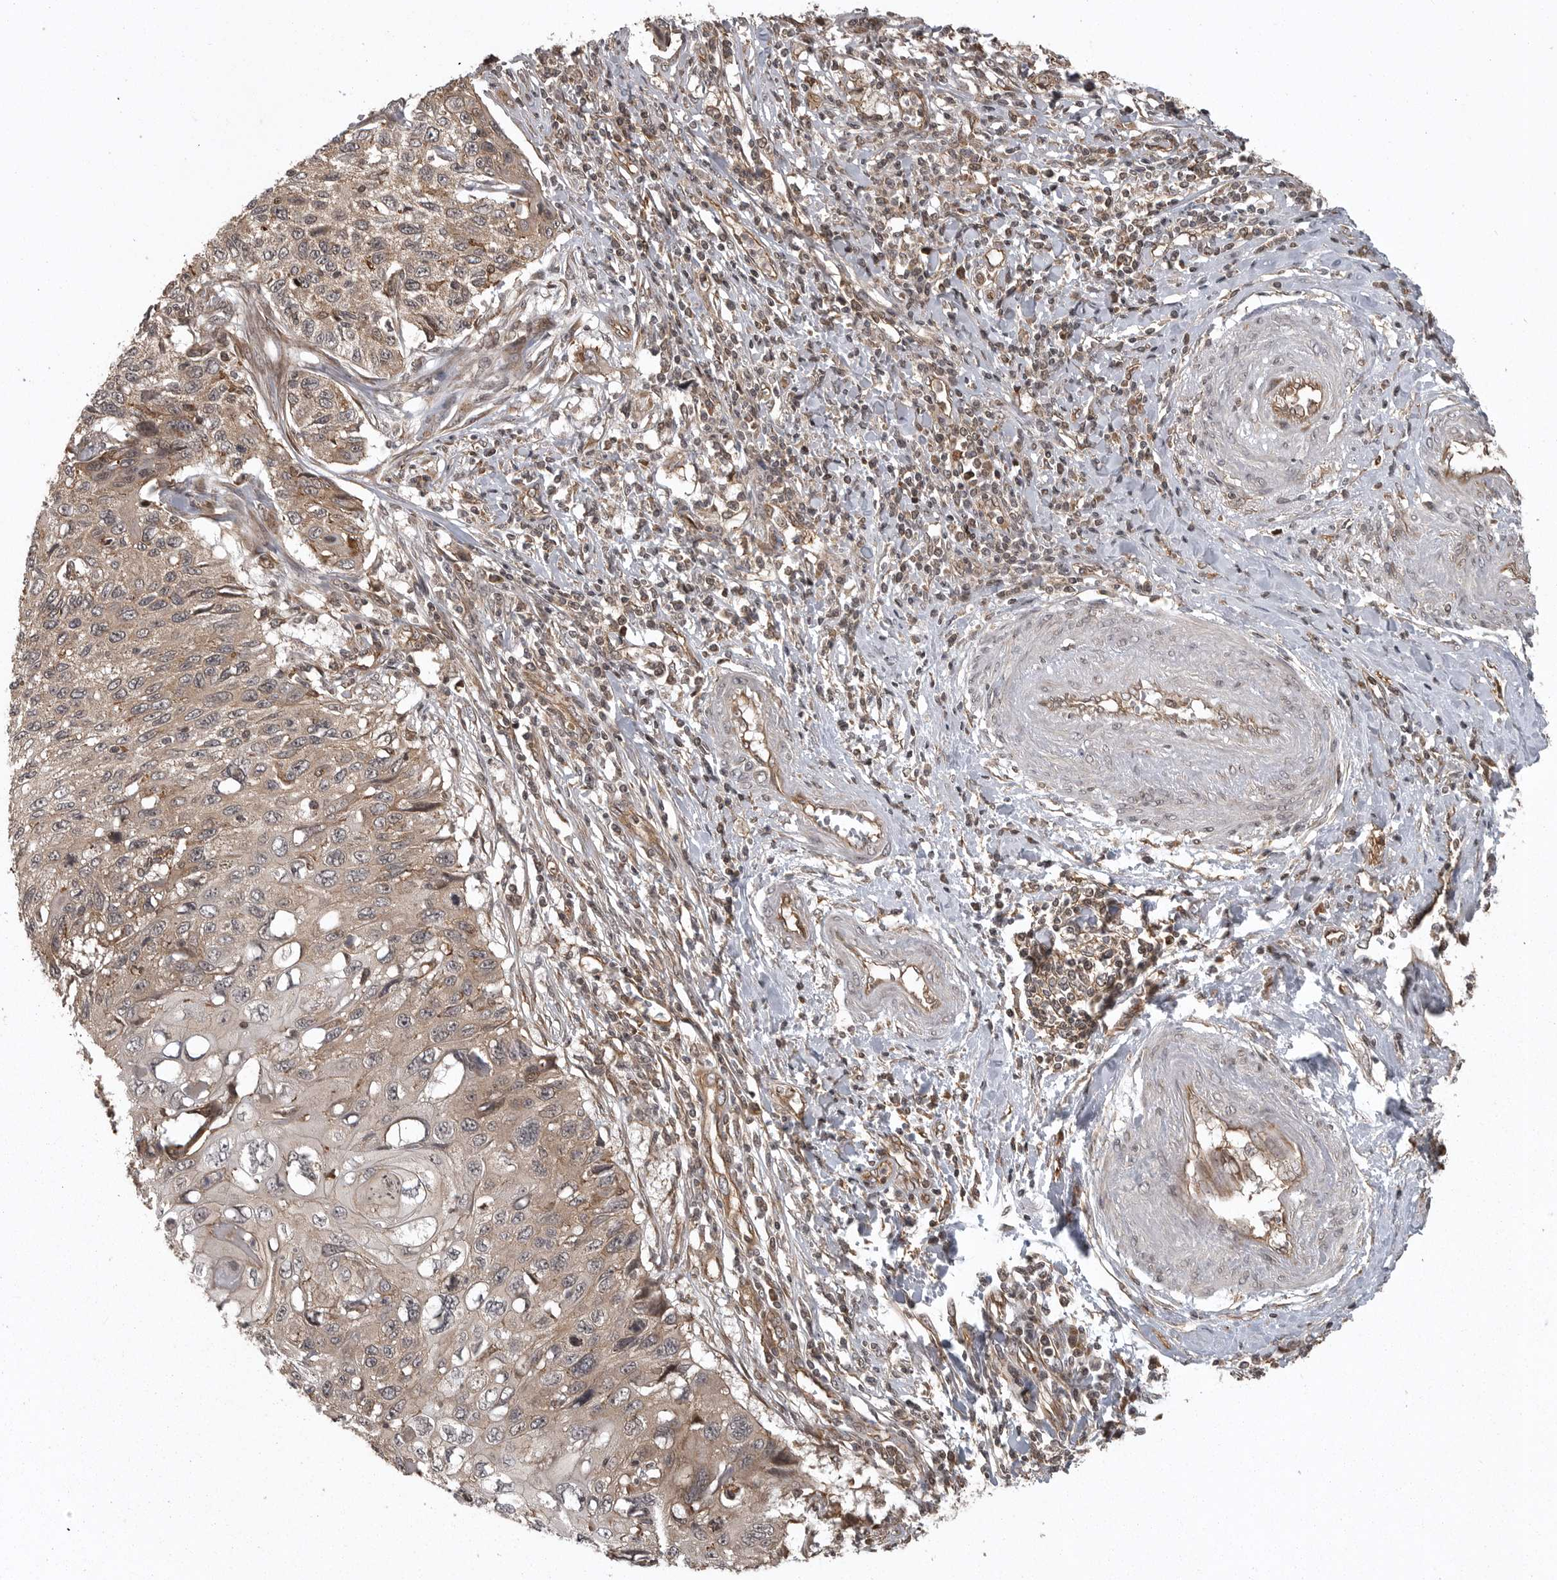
{"staining": {"intensity": "weak", "quantity": ">75%", "location": "cytoplasmic/membranous"}, "tissue": "cervical cancer", "cell_type": "Tumor cells", "image_type": "cancer", "snomed": [{"axis": "morphology", "description": "Squamous cell carcinoma, NOS"}, {"axis": "topography", "description": "Cervix"}], "caption": "Cervical cancer stained for a protein (brown) reveals weak cytoplasmic/membranous positive expression in about >75% of tumor cells.", "gene": "DNAJC8", "patient": {"sex": "female", "age": 70}}